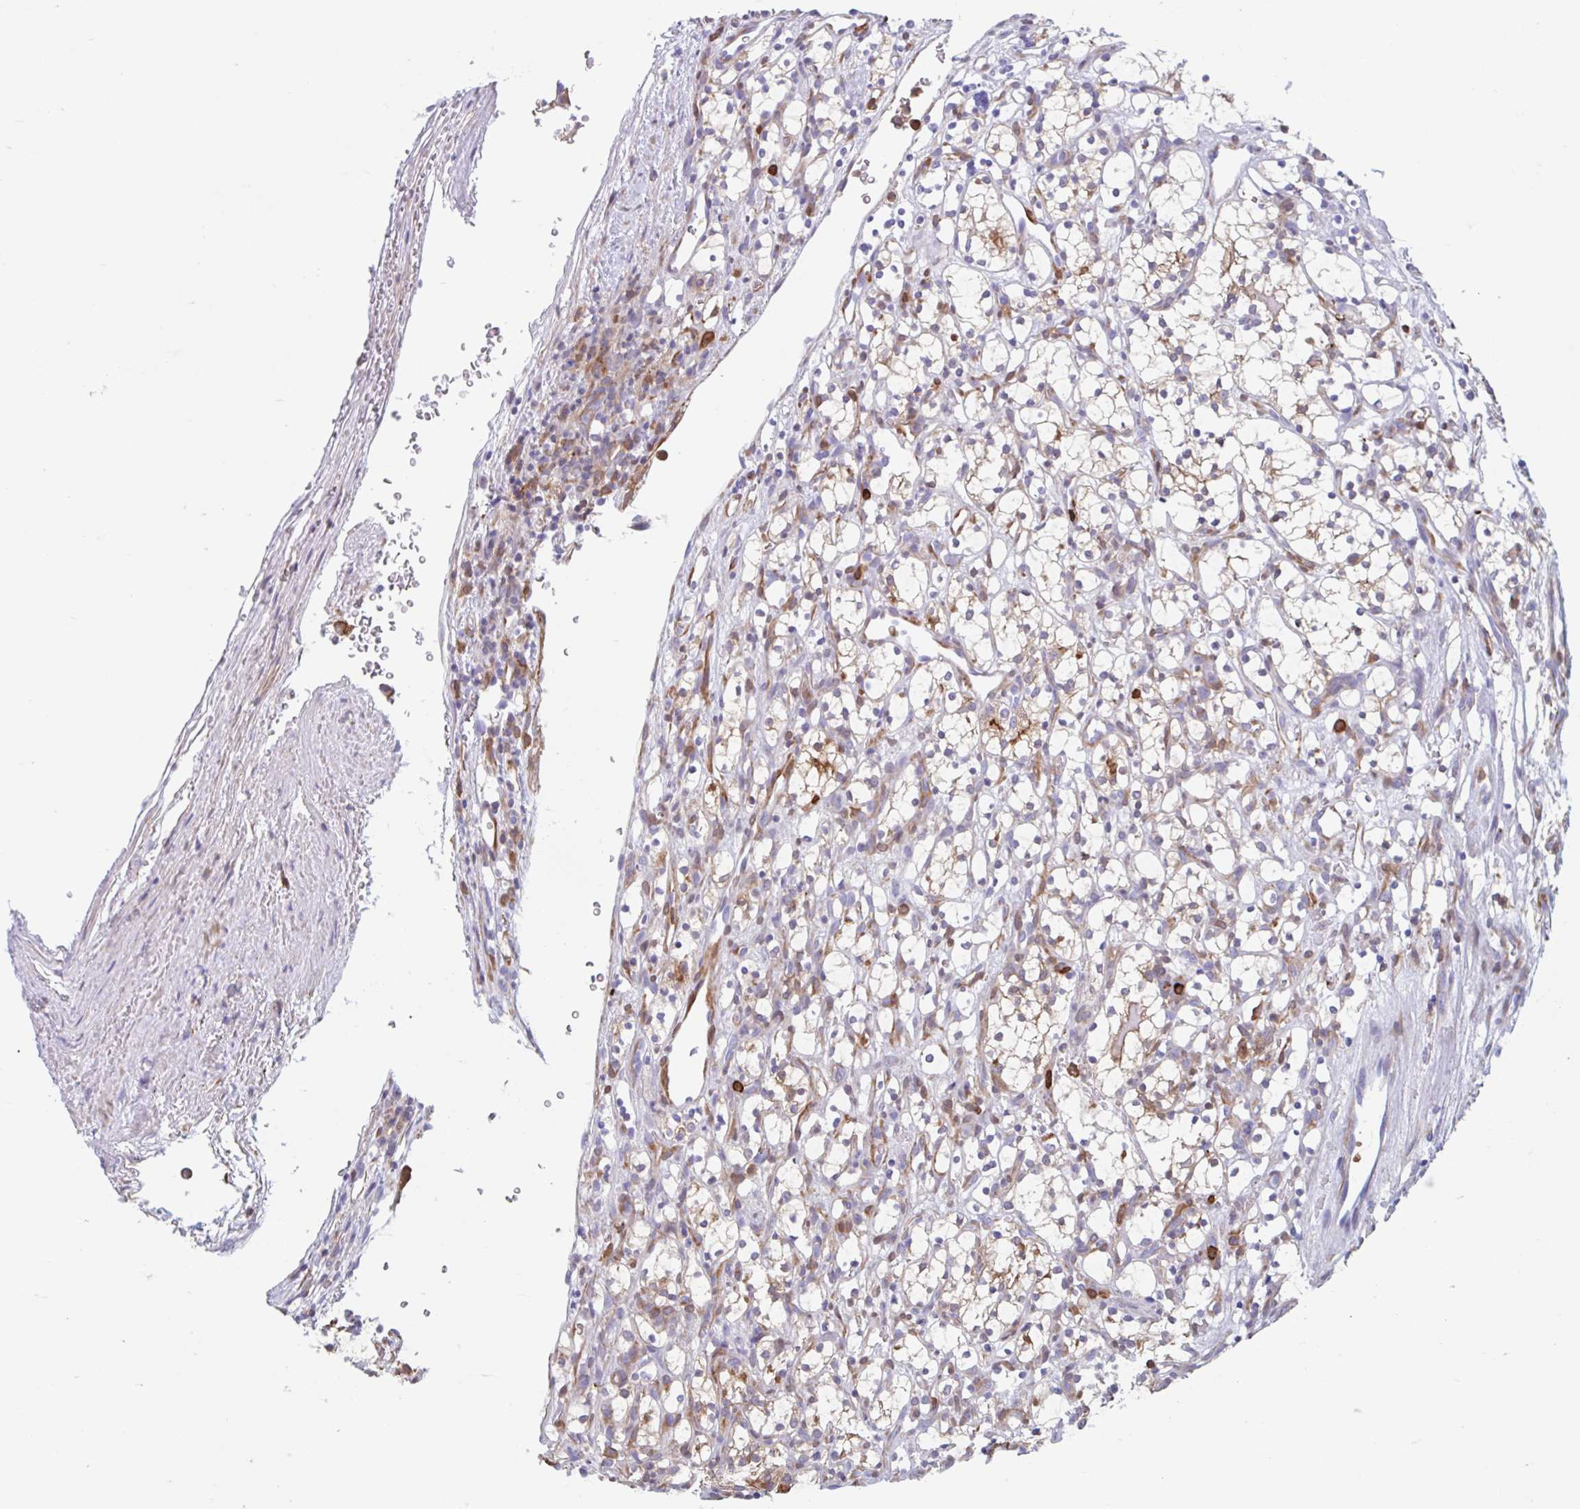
{"staining": {"intensity": "weak", "quantity": "<25%", "location": "cytoplasmic/membranous"}, "tissue": "renal cancer", "cell_type": "Tumor cells", "image_type": "cancer", "snomed": [{"axis": "morphology", "description": "Adenocarcinoma, NOS"}, {"axis": "topography", "description": "Kidney"}], "caption": "Renal cancer (adenocarcinoma) was stained to show a protein in brown. There is no significant positivity in tumor cells.", "gene": "EFHD1", "patient": {"sex": "female", "age": 69}}